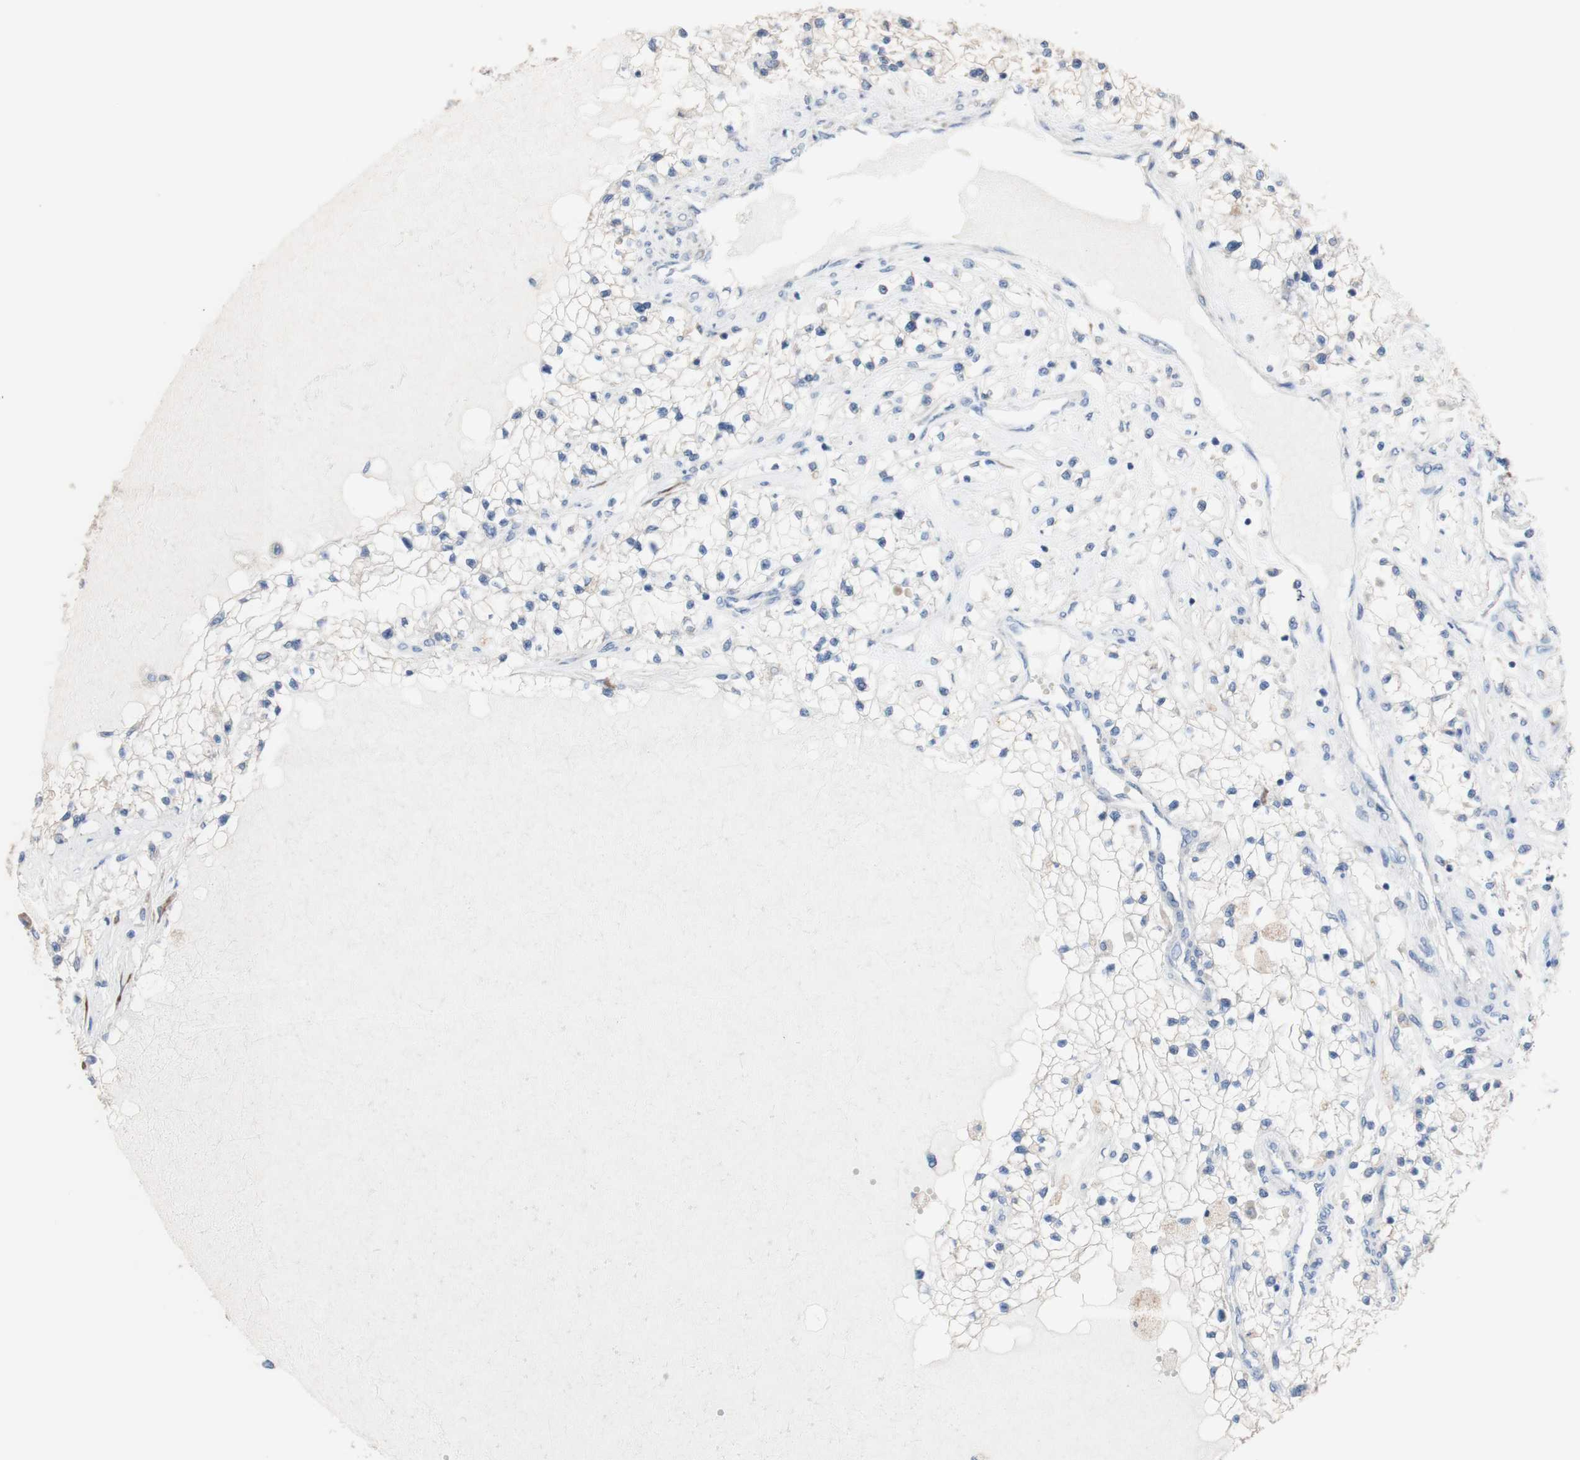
{"staining": {"intensity": "negative", "quantity": "none", "location": "none"}, "tissue": "renal cancer", "cell_type": "Tumor cells", "image_type": "cancer", "snomed": [{"axis": "morphology", "description": "Adenocarcinoma, NOS"}, {"axis": "topography", "description": "Kidney"}], "caption": "Protein analysis of renal cancer (adenocarcinoma) displays no significant expression in tumor cells.", "gene": "AGPAT5", "patient": {"sex": "male", "age": 68}}